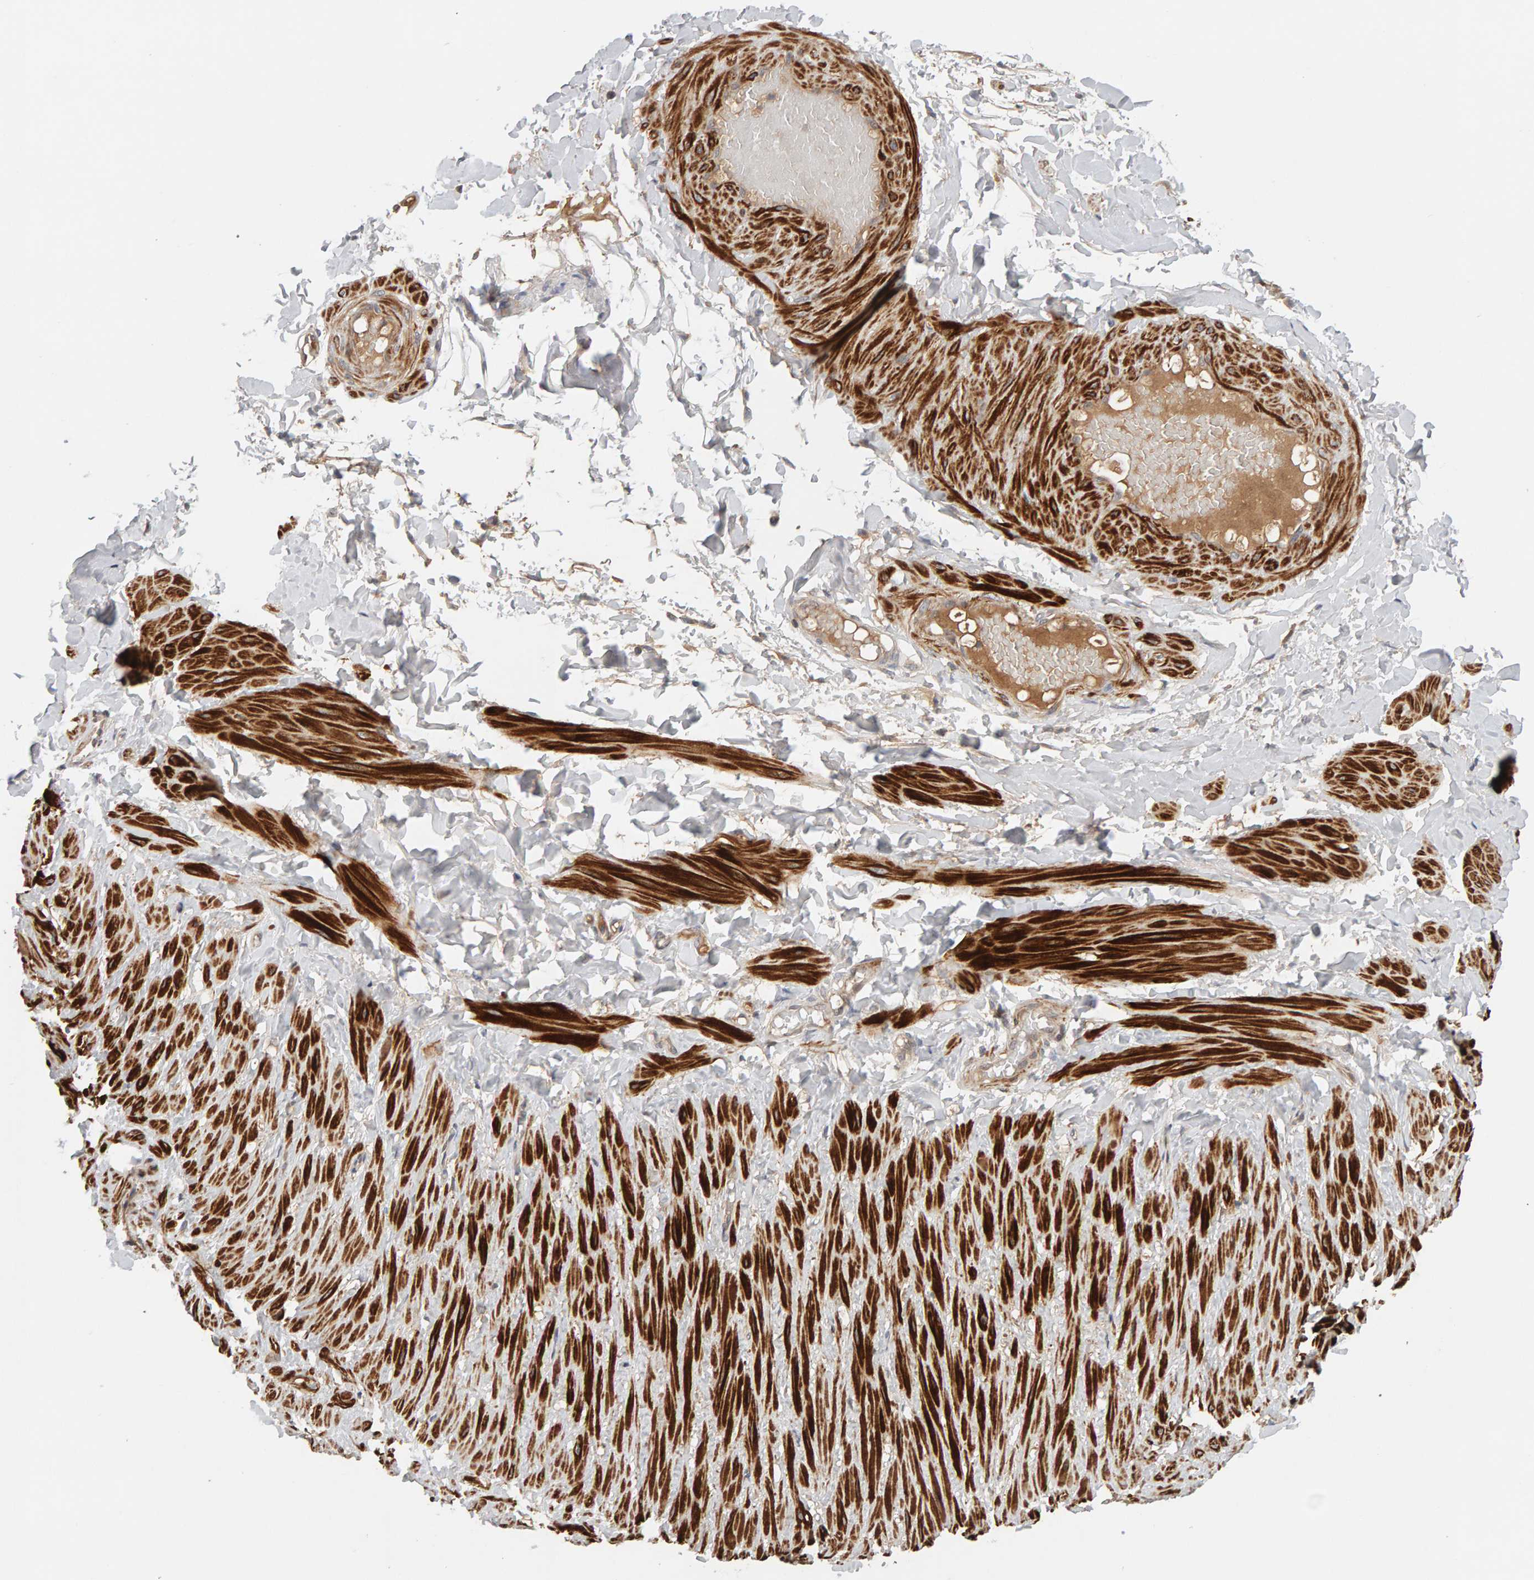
{"staining": {"intensity": "negative", "quantity": "none", "location": "none"}, "tissue": "adipose tissue", "cell_type": "Adipocytes", "image_type": "normal", "snomed": [{"axis": "morphology", "description": "Normal tissue, NOS"}, {"axis": "topography", "description": "Adipose tissue"}, {"axis": "topography", "description": "Vascular tissue"}, {"axis": "topography", "description": "Peripheral nerve tissue"}], "caption": "Adipocytes show no significant protein staining in benign adipose tissue.", "gene": "NUDCD1", "patient": {"sex": "male", "age": 25}}